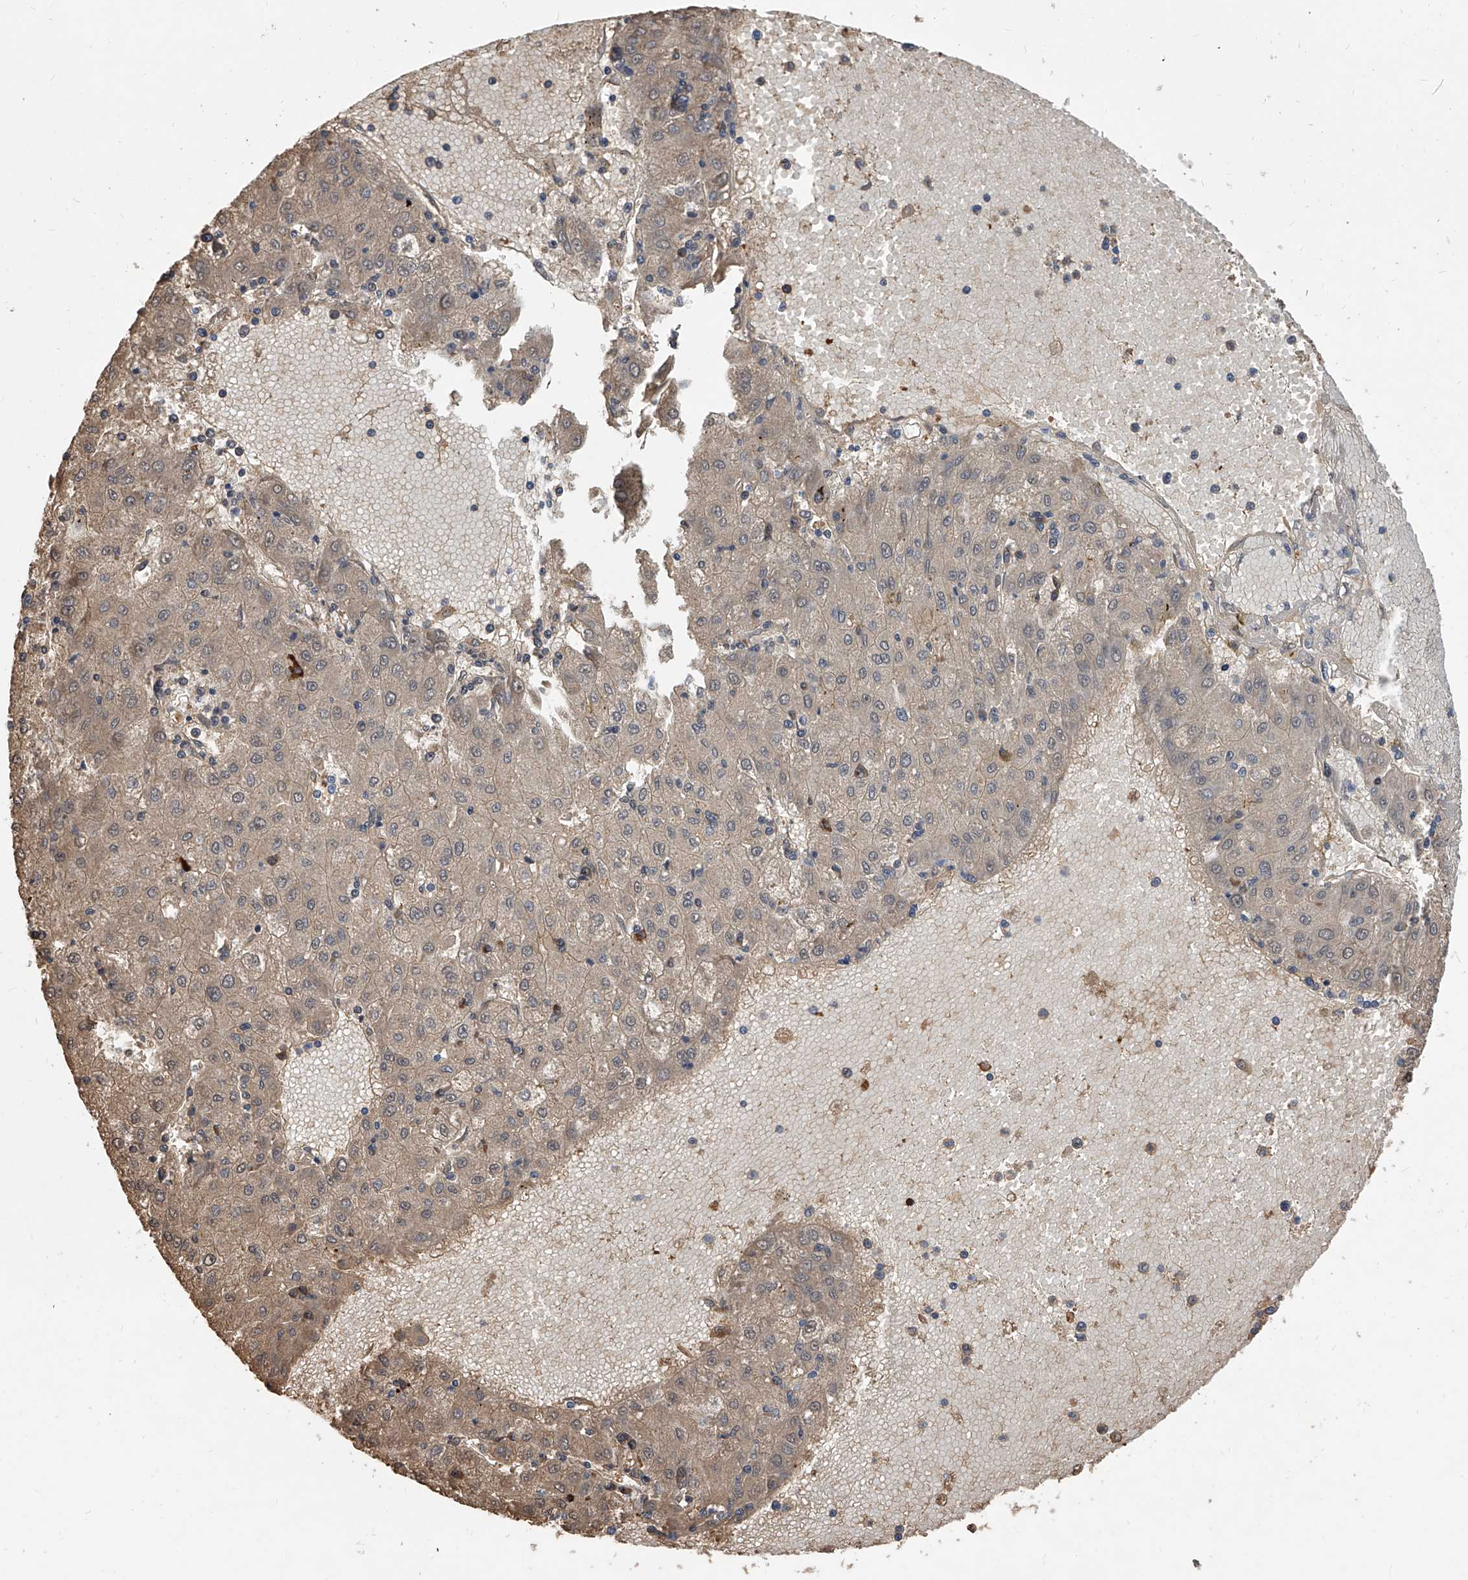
{"staining": {"intensity": "weak", "quantity": ">75%", "location": "cytoplasmic/membranous"}, "tissue": "liver cancer", "cell_type": "Tumor cells", "image_type": "cancer", "snomed": [{"axis": "morphology", "description": "Carcinoma, Hepatocellular, NOS"}, {"axis": "topography", "description": "Liver"}], "caption": "A brown stain shows weak cytoplasmic/membranous positivity of a protein in human liver cancer (hepatocellular carcinoma) tumor cells.", "gene": "ZNF25", "patient": {"sex": "male", "age": 72}}